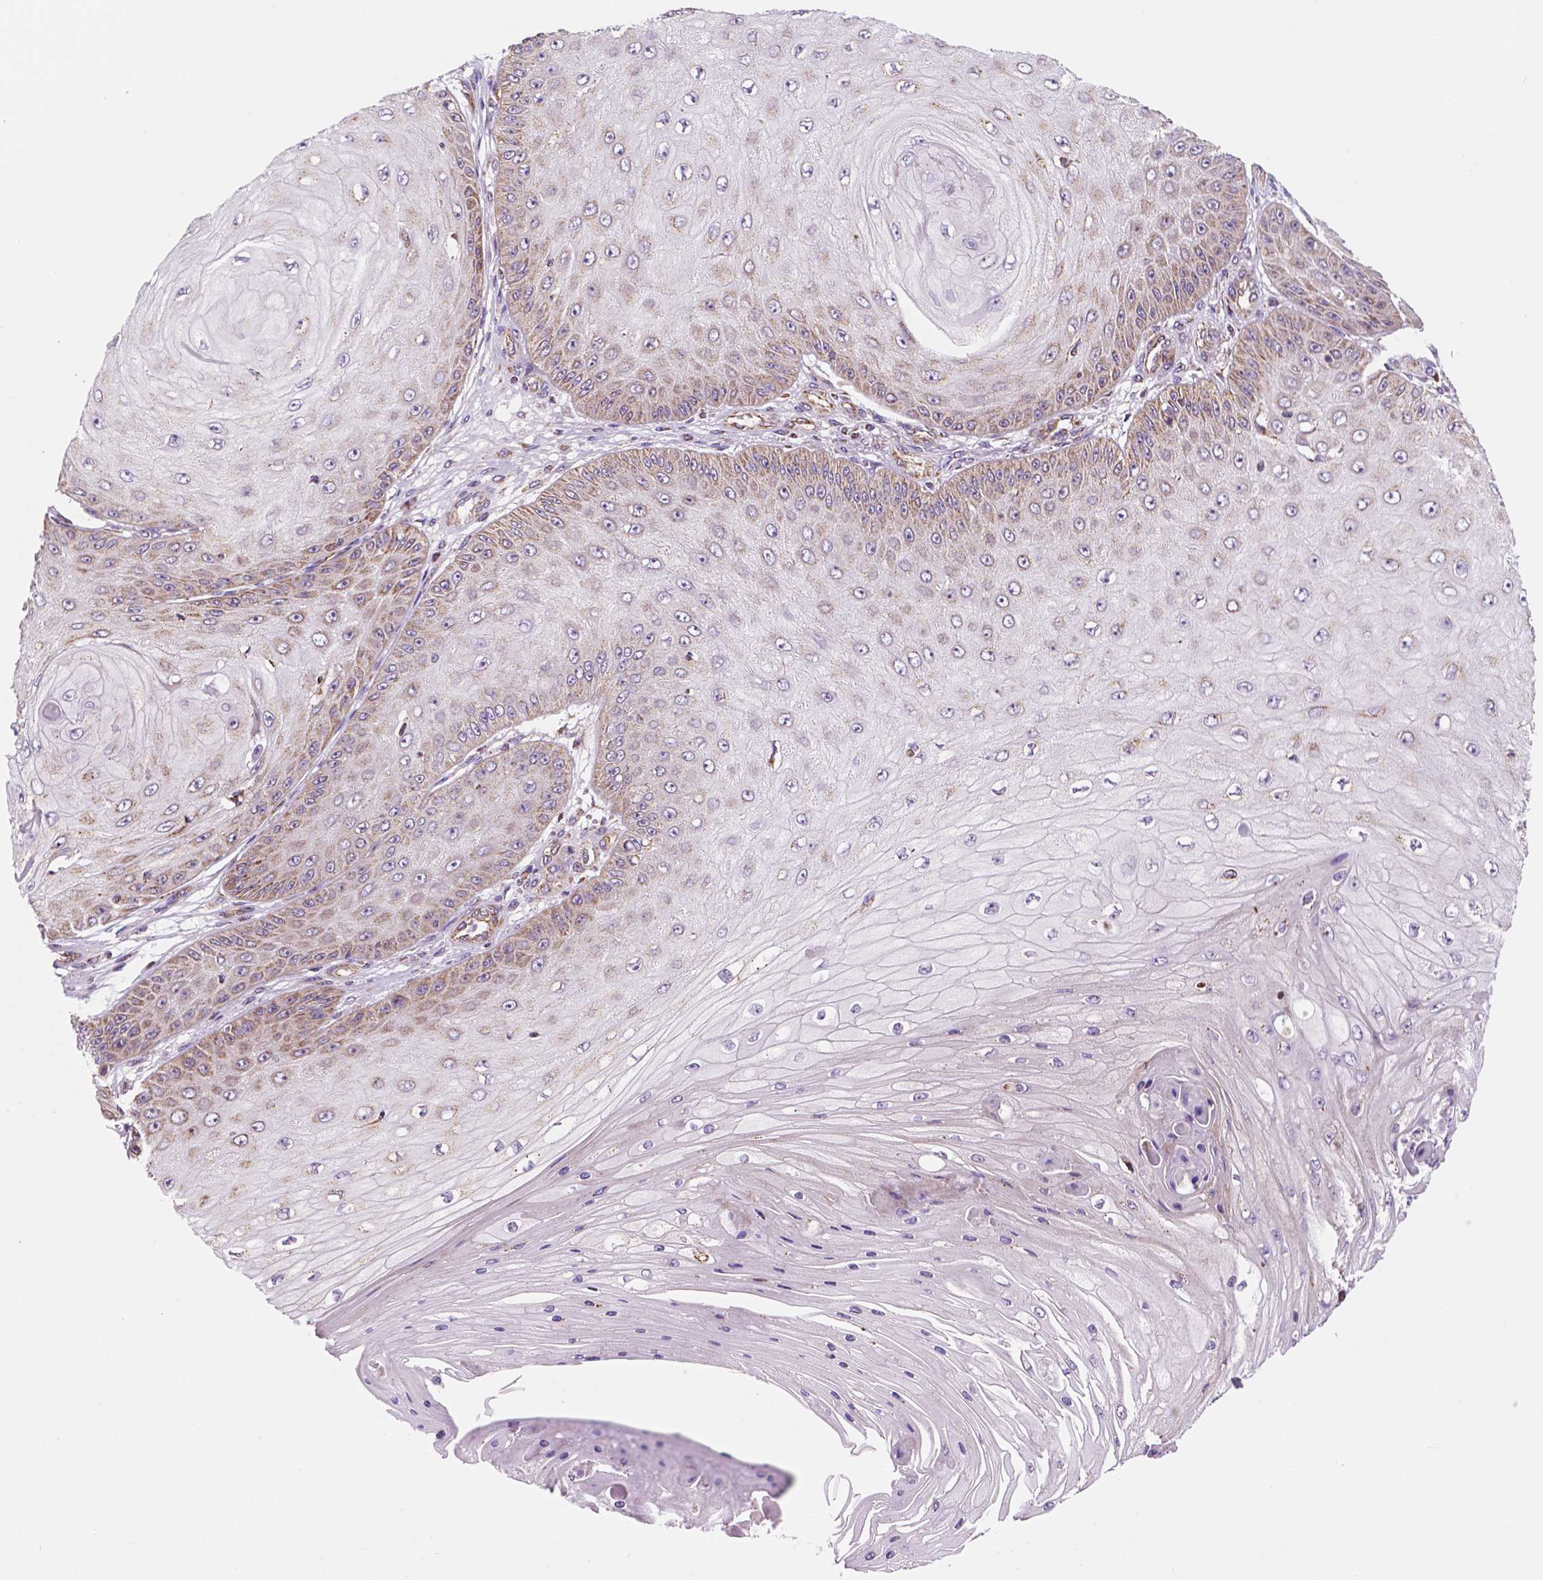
{"staining": {"intensity": "weak", "quantity": "25%-75%", "location": "cytoplasmic/membranous"}, "tissue": "skin cancer", "cell_type": "Tumor cells", "image_type": "cancer", "snomed": [{"axis": "morphology", "description": "Squamous cell carcinoma, NOS"}, {"axis": "topography", "description": "Skin"}], "caption": "High-magnification brightfield microscopy of skin squamous cell carcinoma stained with DAB (3,3'-diaminobenzidine) (brown) and counterstained with hematoxylin (blue). tumor cells exhibit weak cytoplasmic/membranous expression is identified in approximately25%-75% of cells.", "gene": "GEMIN4", "patient": {"sex": "male", "age": 70}}